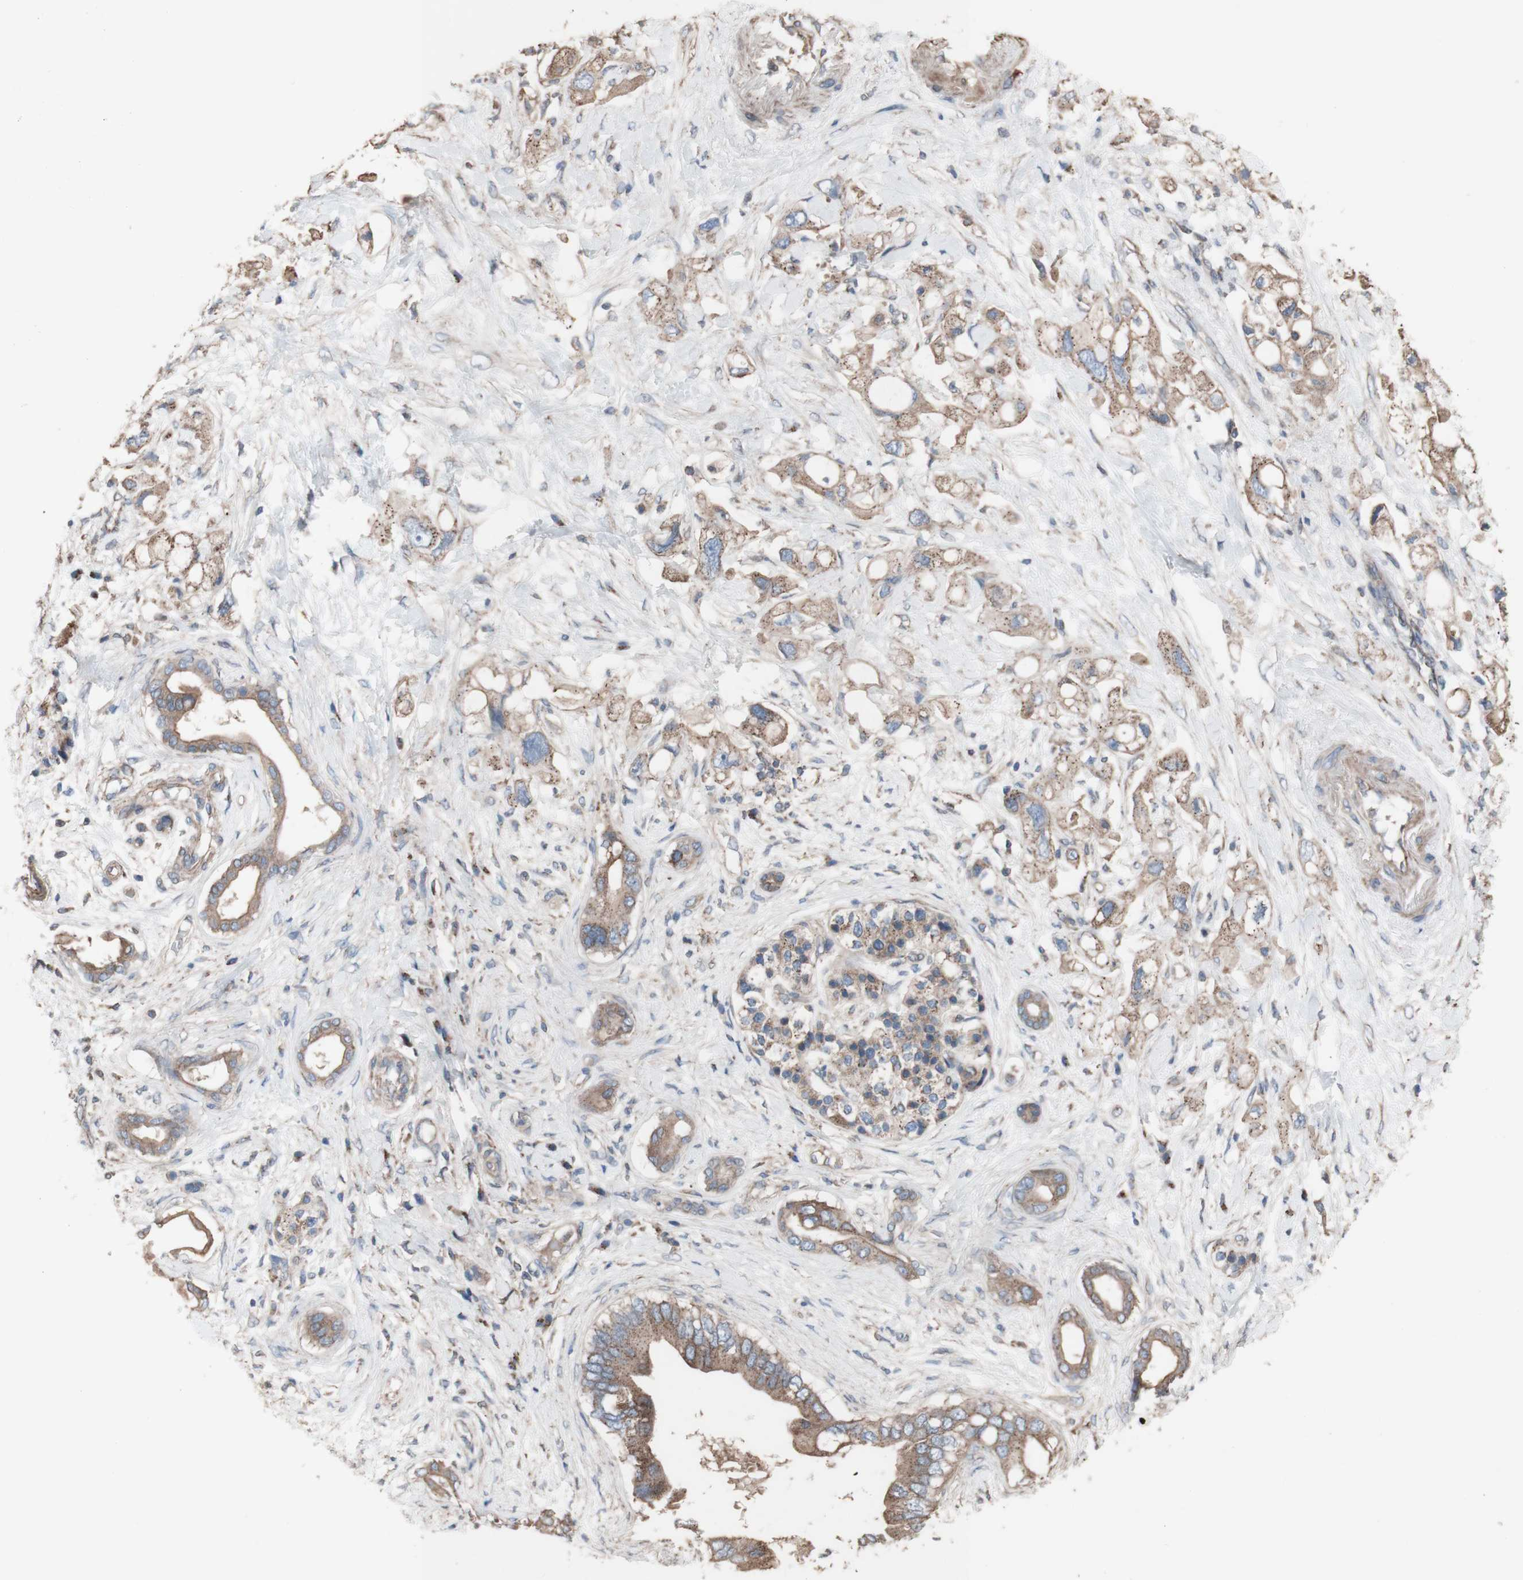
{"staining": {"intensity": "weak", "quantity": ">75%", "location": "cytoplasmic/membranous"}, "tissue": "pancreatic cancer", "cell_type": "Tumor cells", "image_type": "cancer", "snomed": [{"axis": "morphology", "description": "Adenocarcinoma, NOS"}, {"axis": "topography", "description": "Pancreas"}], "caption": "About >75% of tumor cells in human pancreatic cancer (adenocarcinoma) display weak cytoplasmic/membranous protein staining as visualized by brown immunohistochemical staining.", "gene": "COPB1", "patient": {"sex": "female", "age": 56}}